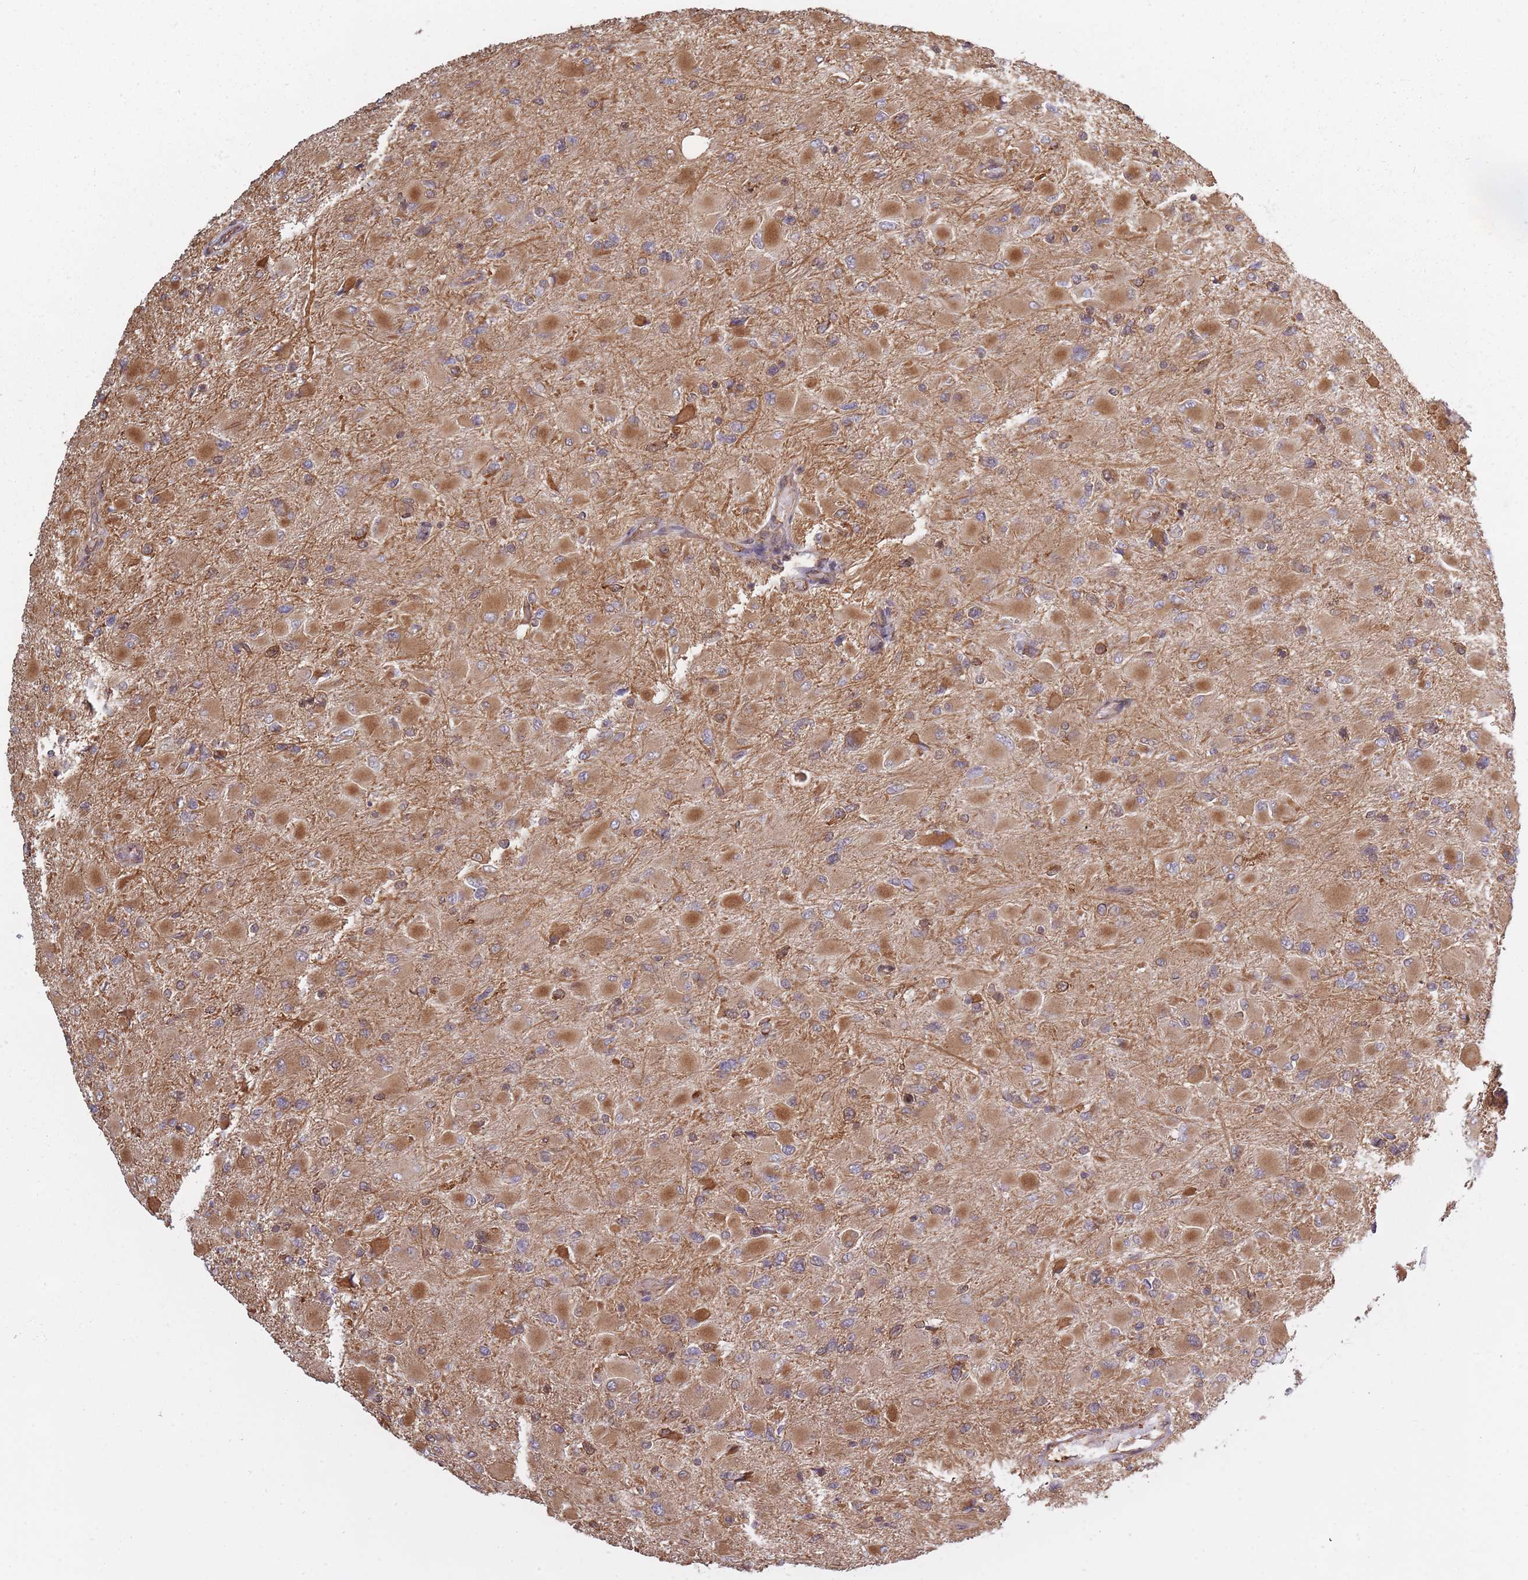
{"staining": {"intensity": "moderate", "quantity": ">75%", "location": "cytoplasmic/membranous"}, "tissue": "glioma", "cell_type": "Tumor cells", "image_type": "cancer", "snomed": [{"axis": "morphology", "description": "Glioma, malignant, High grade"}, {"axis": "topography", "description": "Cerebral cortex"}], "caption": "DAB (3,3'-diaminobenzidine) immunohistochemical staining of human glioma exhibits moderate cytoplasmic/membranous protein positivity in about >75% of tumor cells. Using DAB (brown) and hematoxylin (blue) stains, captured at high magnification using brightfield microscopy.", "gene": "ARL13B", "patient": {"sex": "female", "age": 36}}